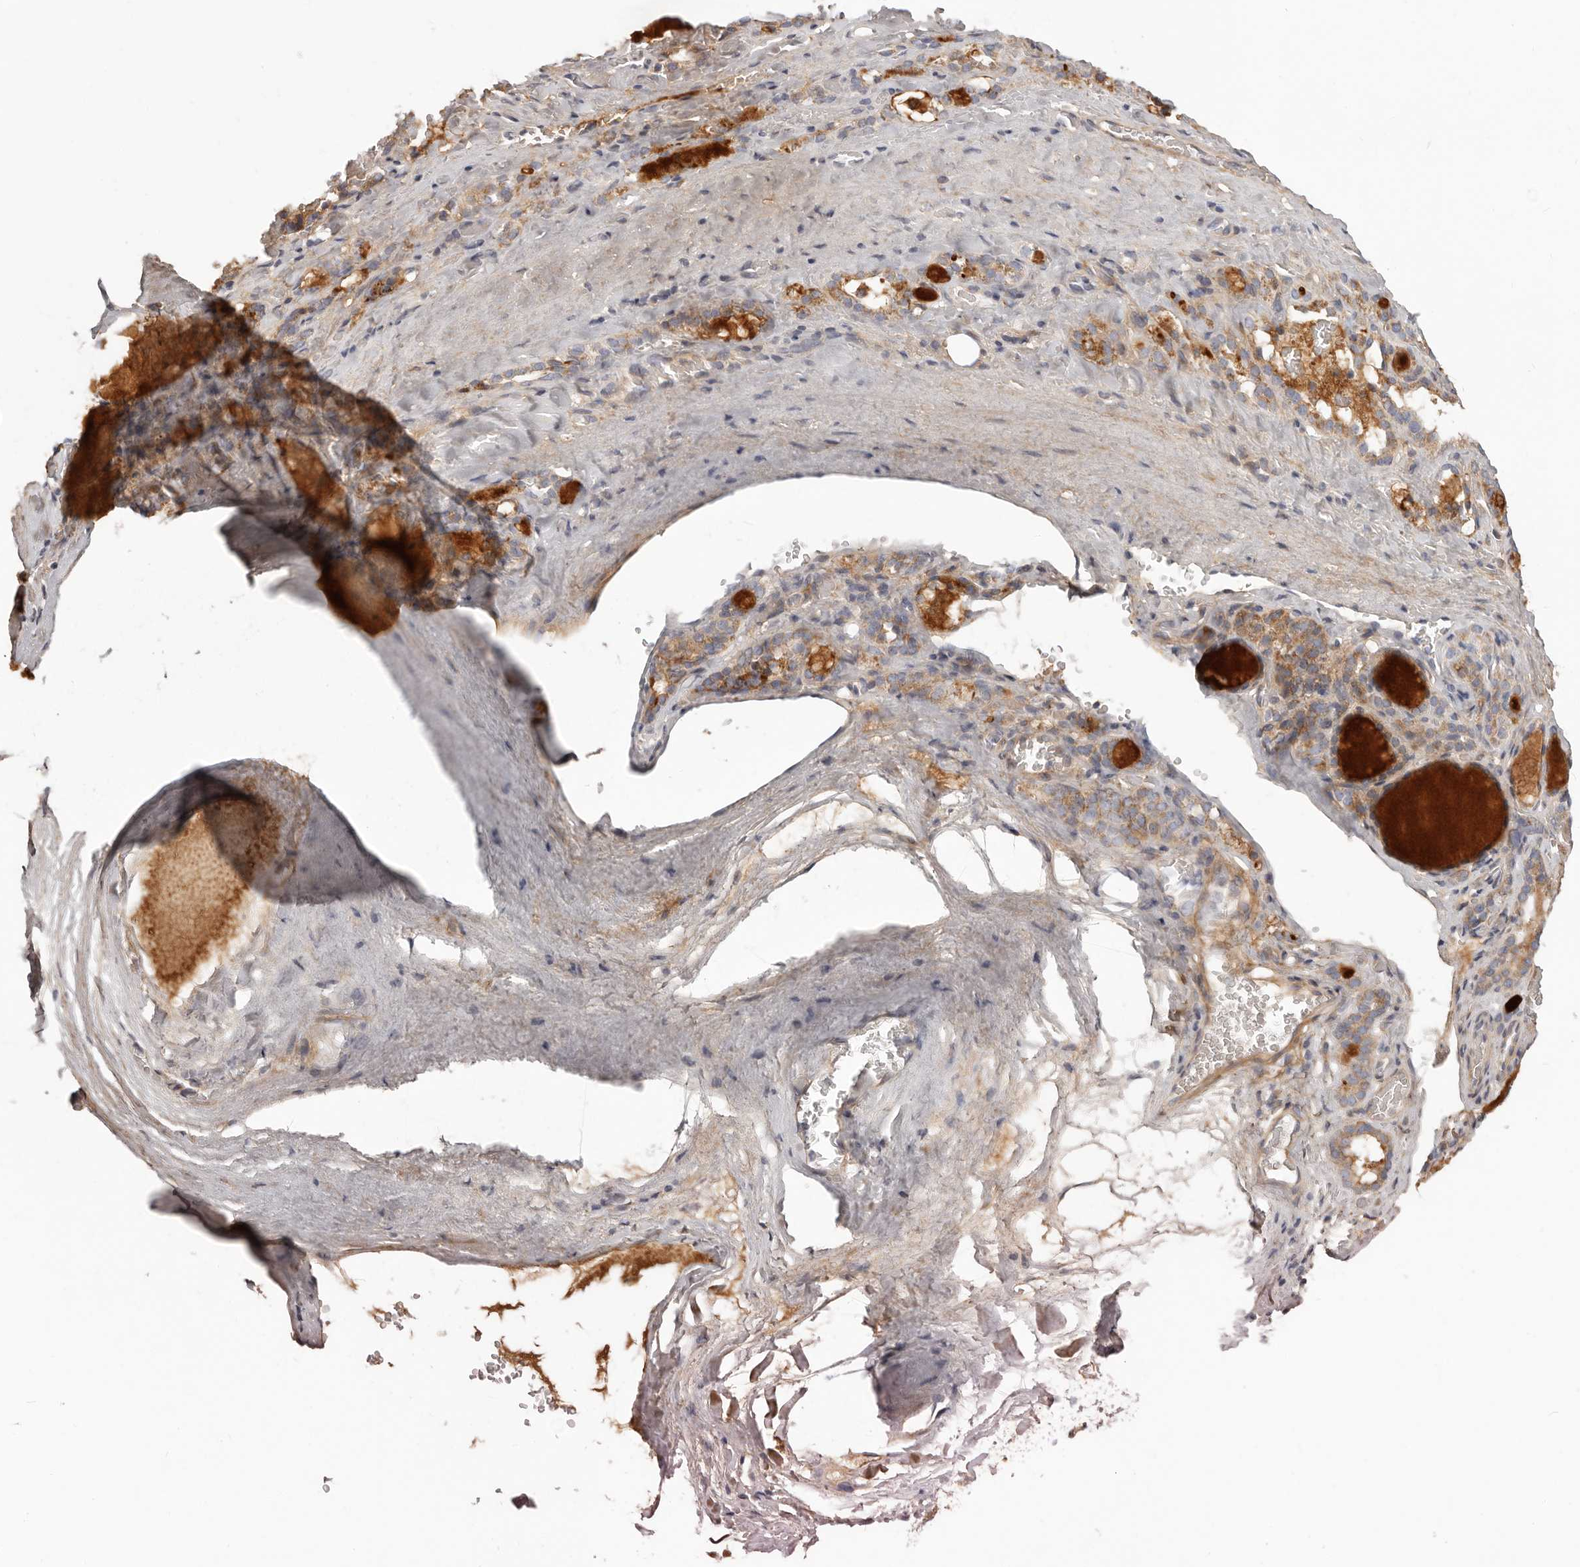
{"staining": {"intensity": "moderate", "quantity": "25%-75%", "location": "cytoplasmic/membranous"}, "tissue": "thyroid gland", "cell_type": "Glandular cells", "image_type": "normal", "snomed": [{"axis": "morphology", "description": "Normal tissue, NOS"}, {"axis": "topography", "description": "Thyroid gland"}], "caption": "This histopathology image reveals normal thyroid gland stained with immunohistochemistry (IHC) to label a protein in brown. The cytoplasmic/membranous of glandular cells show moderate positivity for the protein. Nuclei are counter-stained blue.", "gene": "MRPS10", "patient": {"sex": "female", "age": 22}}